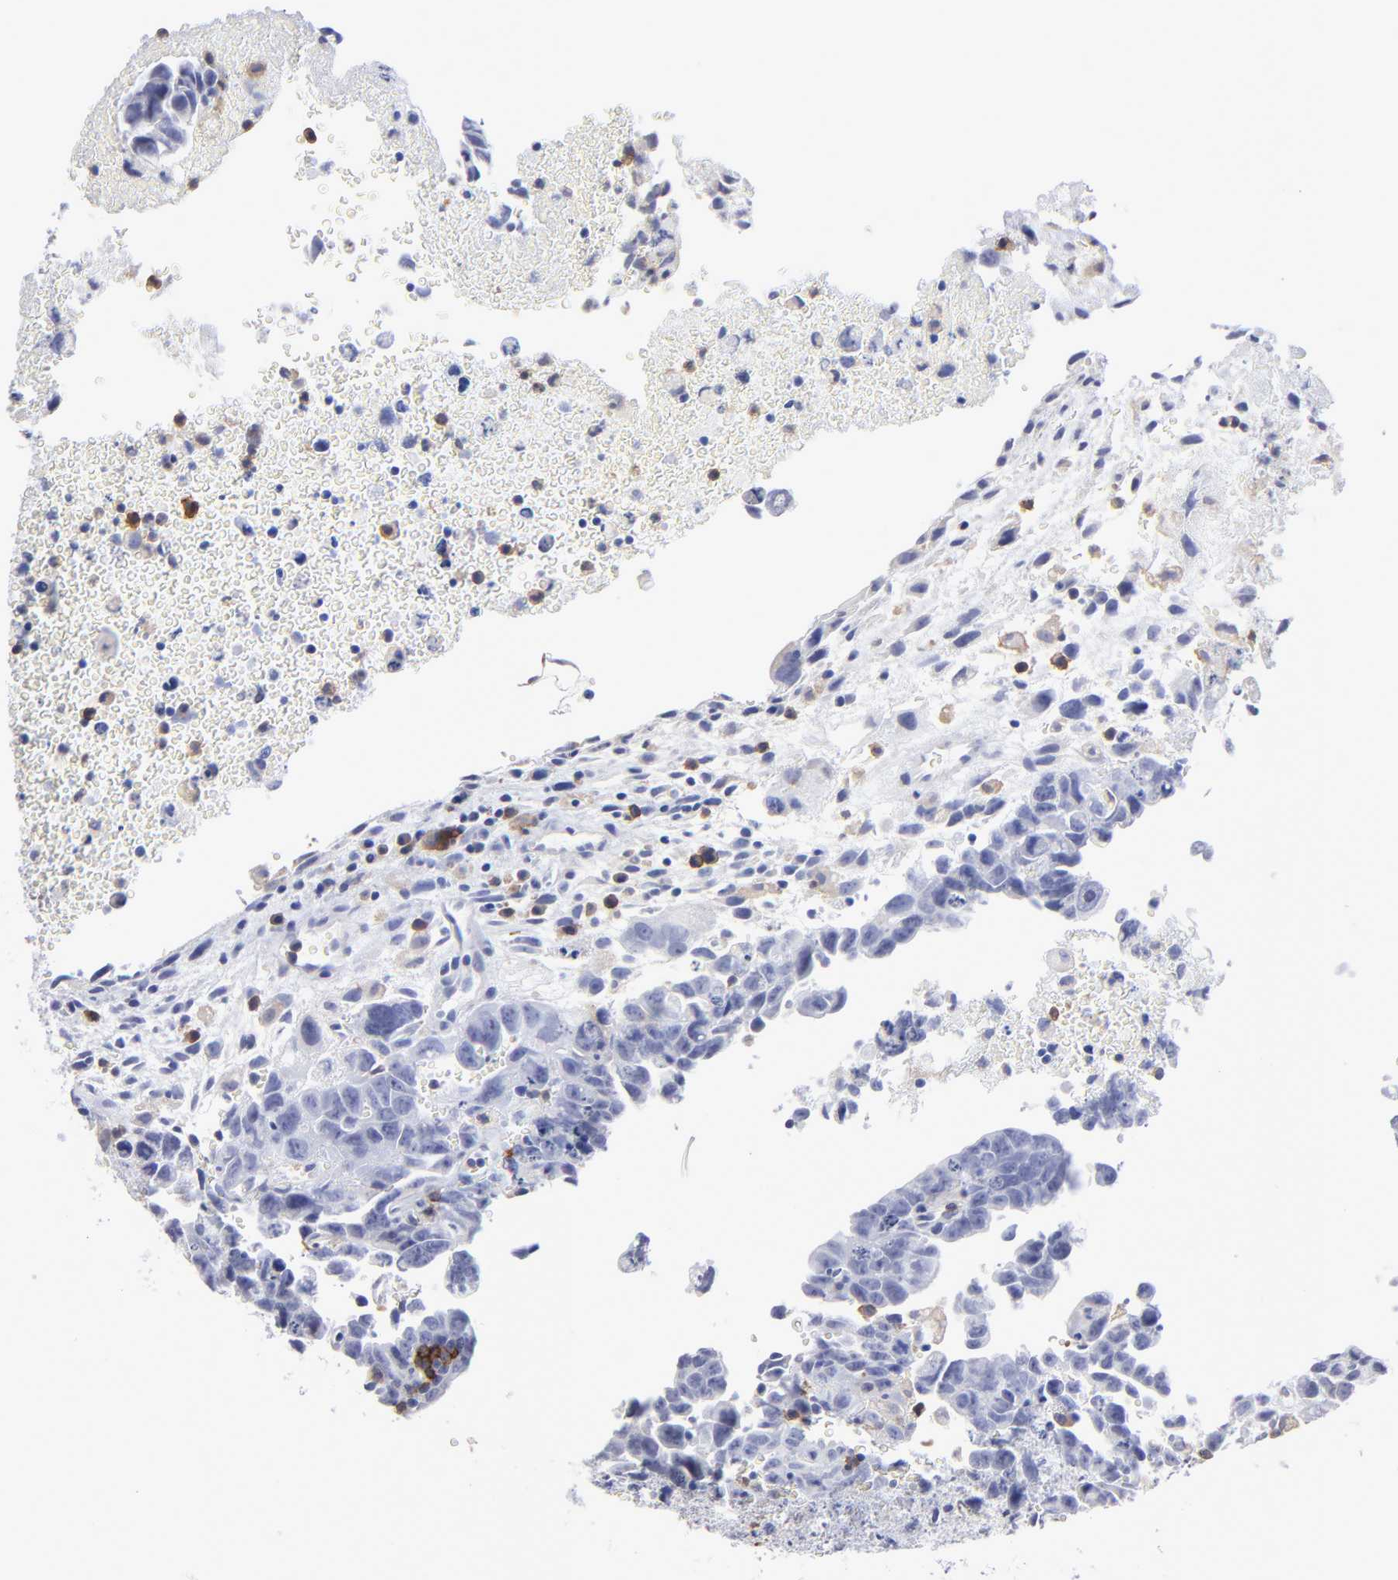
{"staining": {"intensity": "negative", "quantity": "none", "location": "none"}, "tissue": "testis cancer", "cell_type": "Tumor cells", "image_type": "cancer", "snomed": [{"axis": "morphology", "description": "Carcinoma, Embryonal, NOS"}, {"axis": "topography", "description": "Testis"}], "caption": "High power microscopy photomicrograph of an immunohistochemistry (IHC) photomicrograph of testis embryonal carcinoma, revealing no significant expression in tumor cells. Brightfield microscopy of immunohistochemistry stained with DAB (brown) and hematoxylin (blue), captured at high magnification.", "gene": "LAT2", "patient": {"sex": "male", "age": 28}}